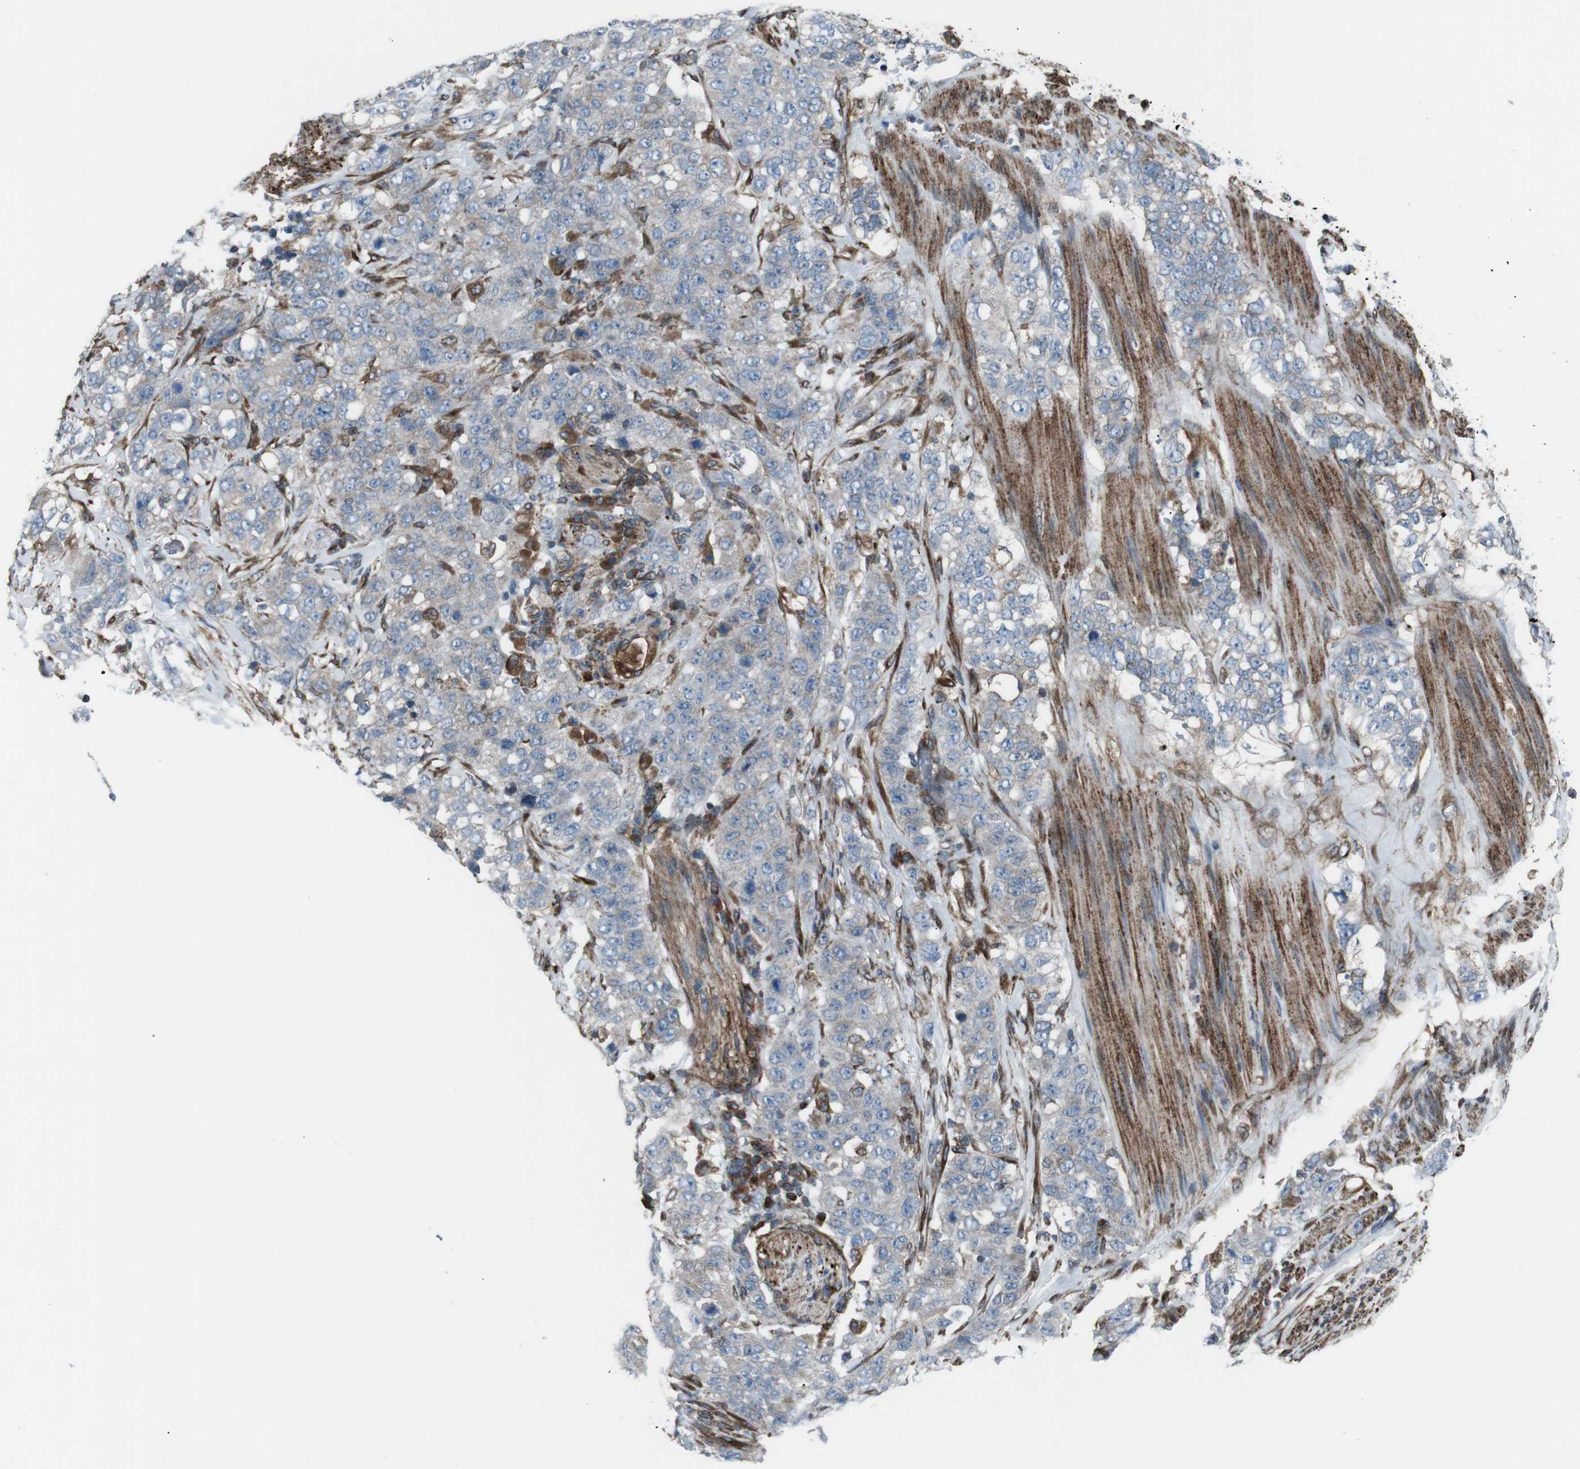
{"staining": {"intensity": "weak", "quantity": "<25%", "location": "cytoplasmic/membranous"}, "tissue": "stomach cancer", "cell_type": "Tumor cells", "image_type": "cancer", "snomed": [{"axis": "morphology", "description": "Adenocarcinoma, NOS"}, {"axis": "topography", "description": "Stomach"}], "caption": "Micrograph shows no protein positivity in tumor cells of stomach cancer (adenocarcinoma) tissue.", "gene": "LNPK", "patient": {"sex": "male", "age": 48}}